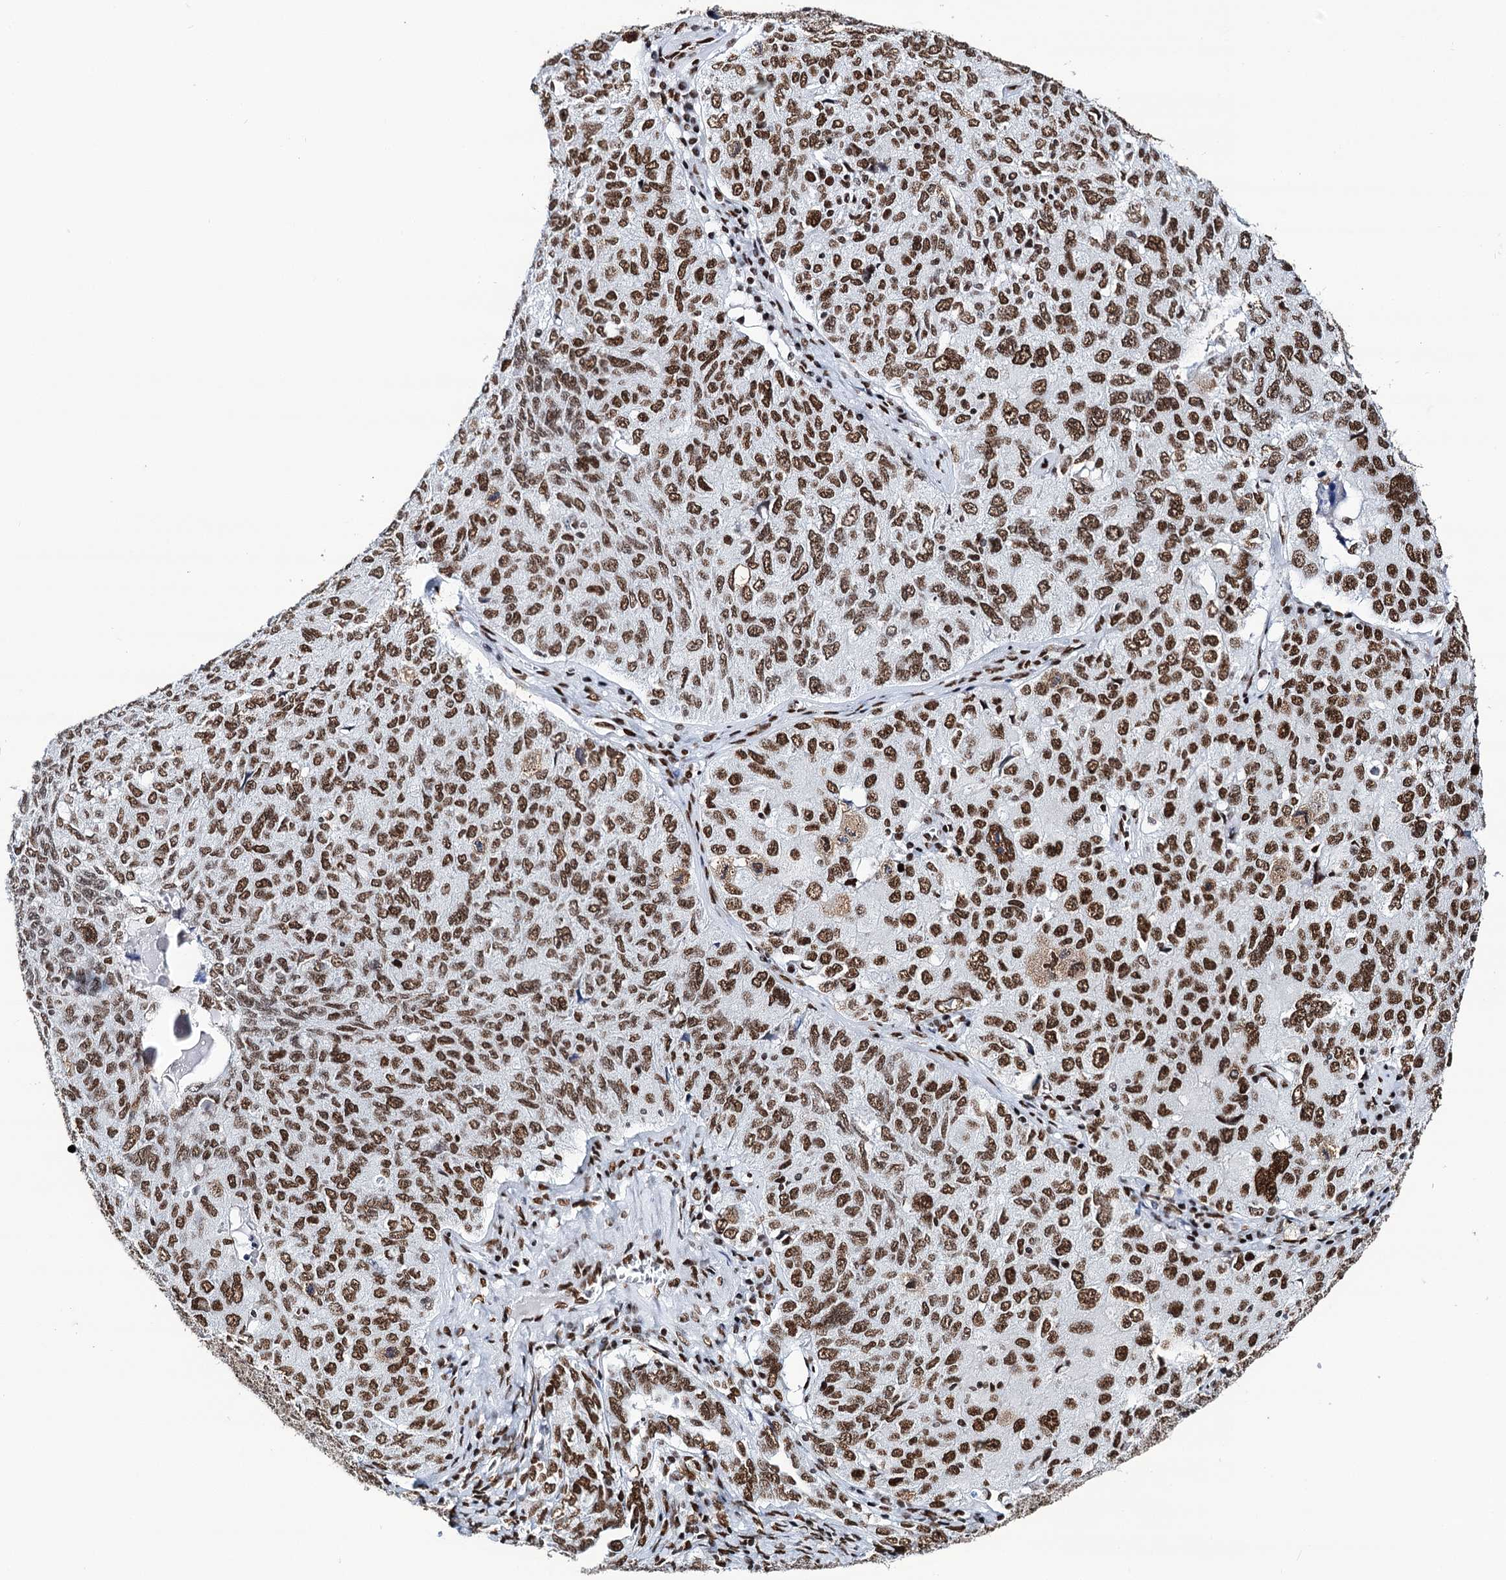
{"staining": {"intensity": "strong", "quantity": ">75%", "location": "nuclear"}, "tissue": "ovarian cancer", "cell_type": "Tumor cells", "image_type": "cancer", "snomed": [{"axis": "morphology", "description": "Carcinoma, endometroid"}, {"axis": "topography", "description": "Ovary"}], "caption": "Endometroid carcinoma (ovarian) stained for a protein (brown) displays strong nuclear positive staining in about >75% of tumor cells.", "gene": "MATR3", "patient": {"sex": "female", "age": 62}}